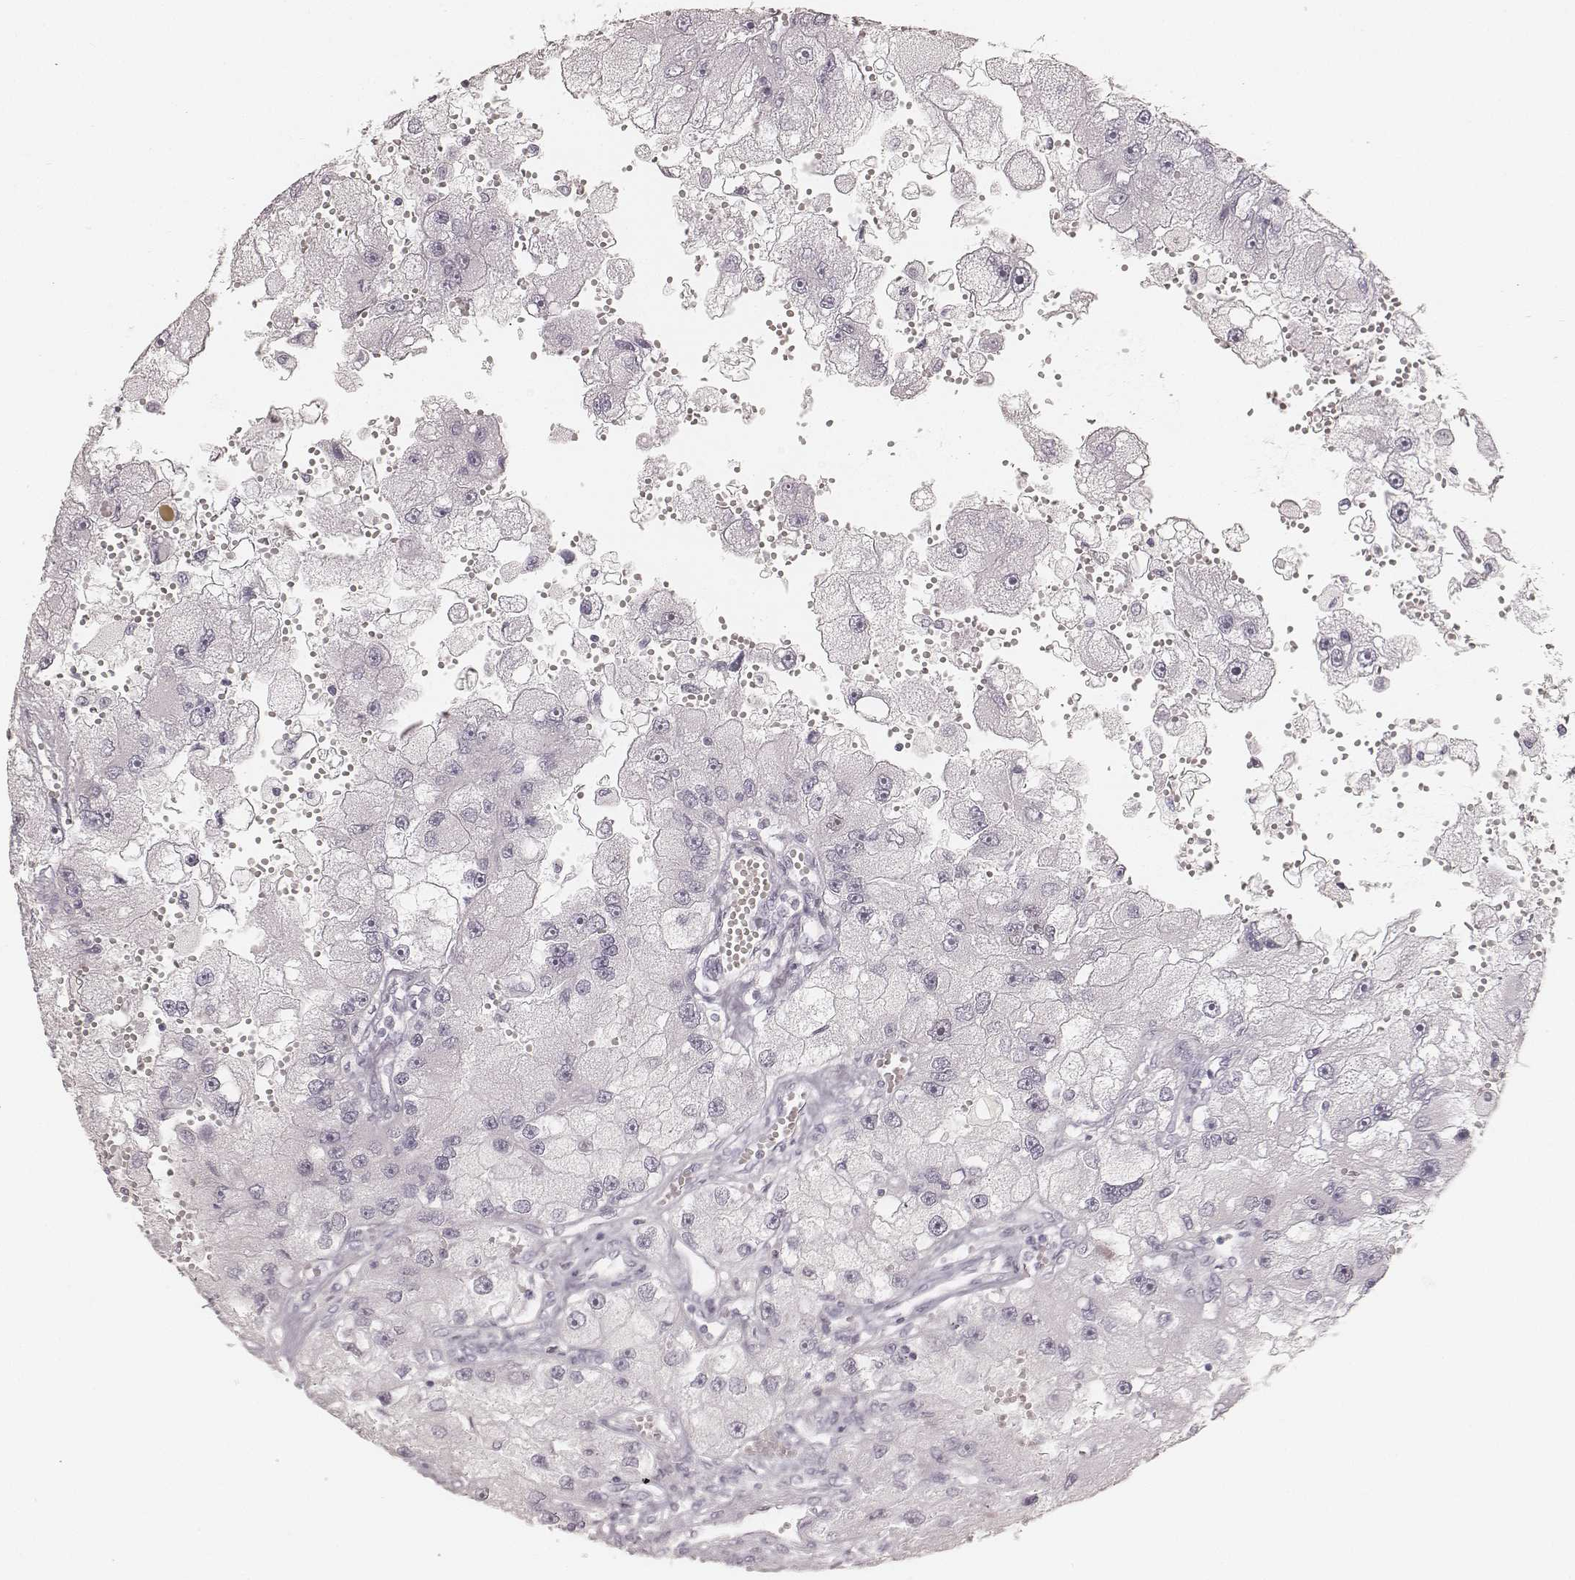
{"staining": {"intensity": "negative", "quantity": "none", "location": "none"}, "tissue": "renal cancer", "cell_type": "Tumor cells", "image_type": "cancer", "snomed": [{"axis": "morphology", "description": "Adenocarcinoma, NOS"}, {"axis": "topography", "description": "Kidney"}], "caption": "An IHC micrograph of renal adenocarcinoma is shown. There is no staining in tumor cells of renal adenocarcinoma.", "gene": "TEX37", "patient": {"sex": "male", "age": 63}}